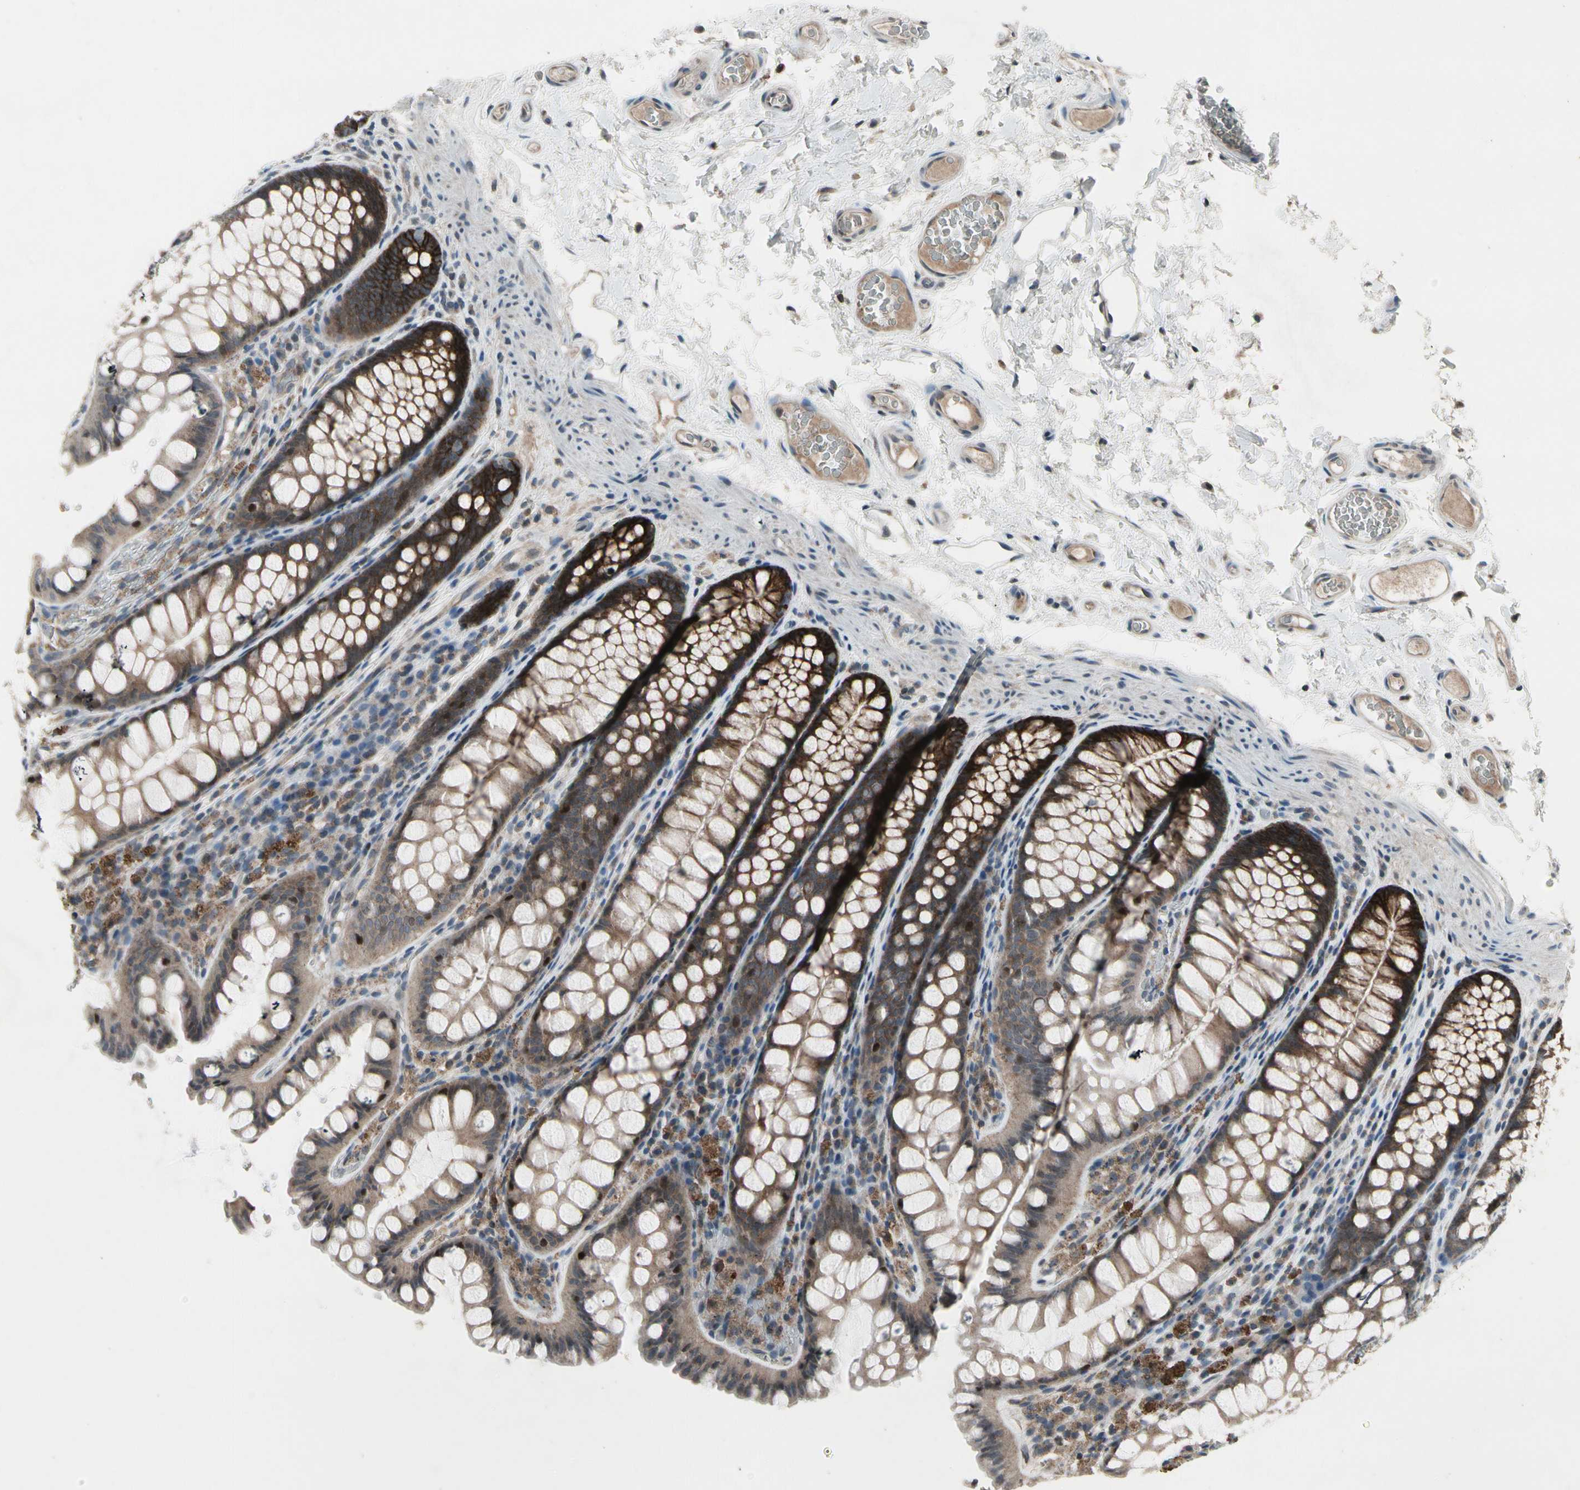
{"staining": {"intensity": "weak", "quantity": ">75%", "location": "cytoplasmic/membranous"}, "tissue": "colon", "cell_type": "Endothelial cells", "image_type": "normal", "snomed": [{"axis": "morphology", "description": "Normal tissue, NOS"}, {"axis": "topography", "description": "Colon"}], "caption": "Immunohistochemical staining of unremarkable colon reveals weak cytoplasmic/membranous protein positivity in about >75% of endothelial cells. The protein is stained brown, and the nuclei are stained in blue (DAB (3,3'-diaminobenzidine) IHC with brightfield microscopy, high magnification).", "gene": "NMI", "patient": {"sex": "female", "age": 55}}